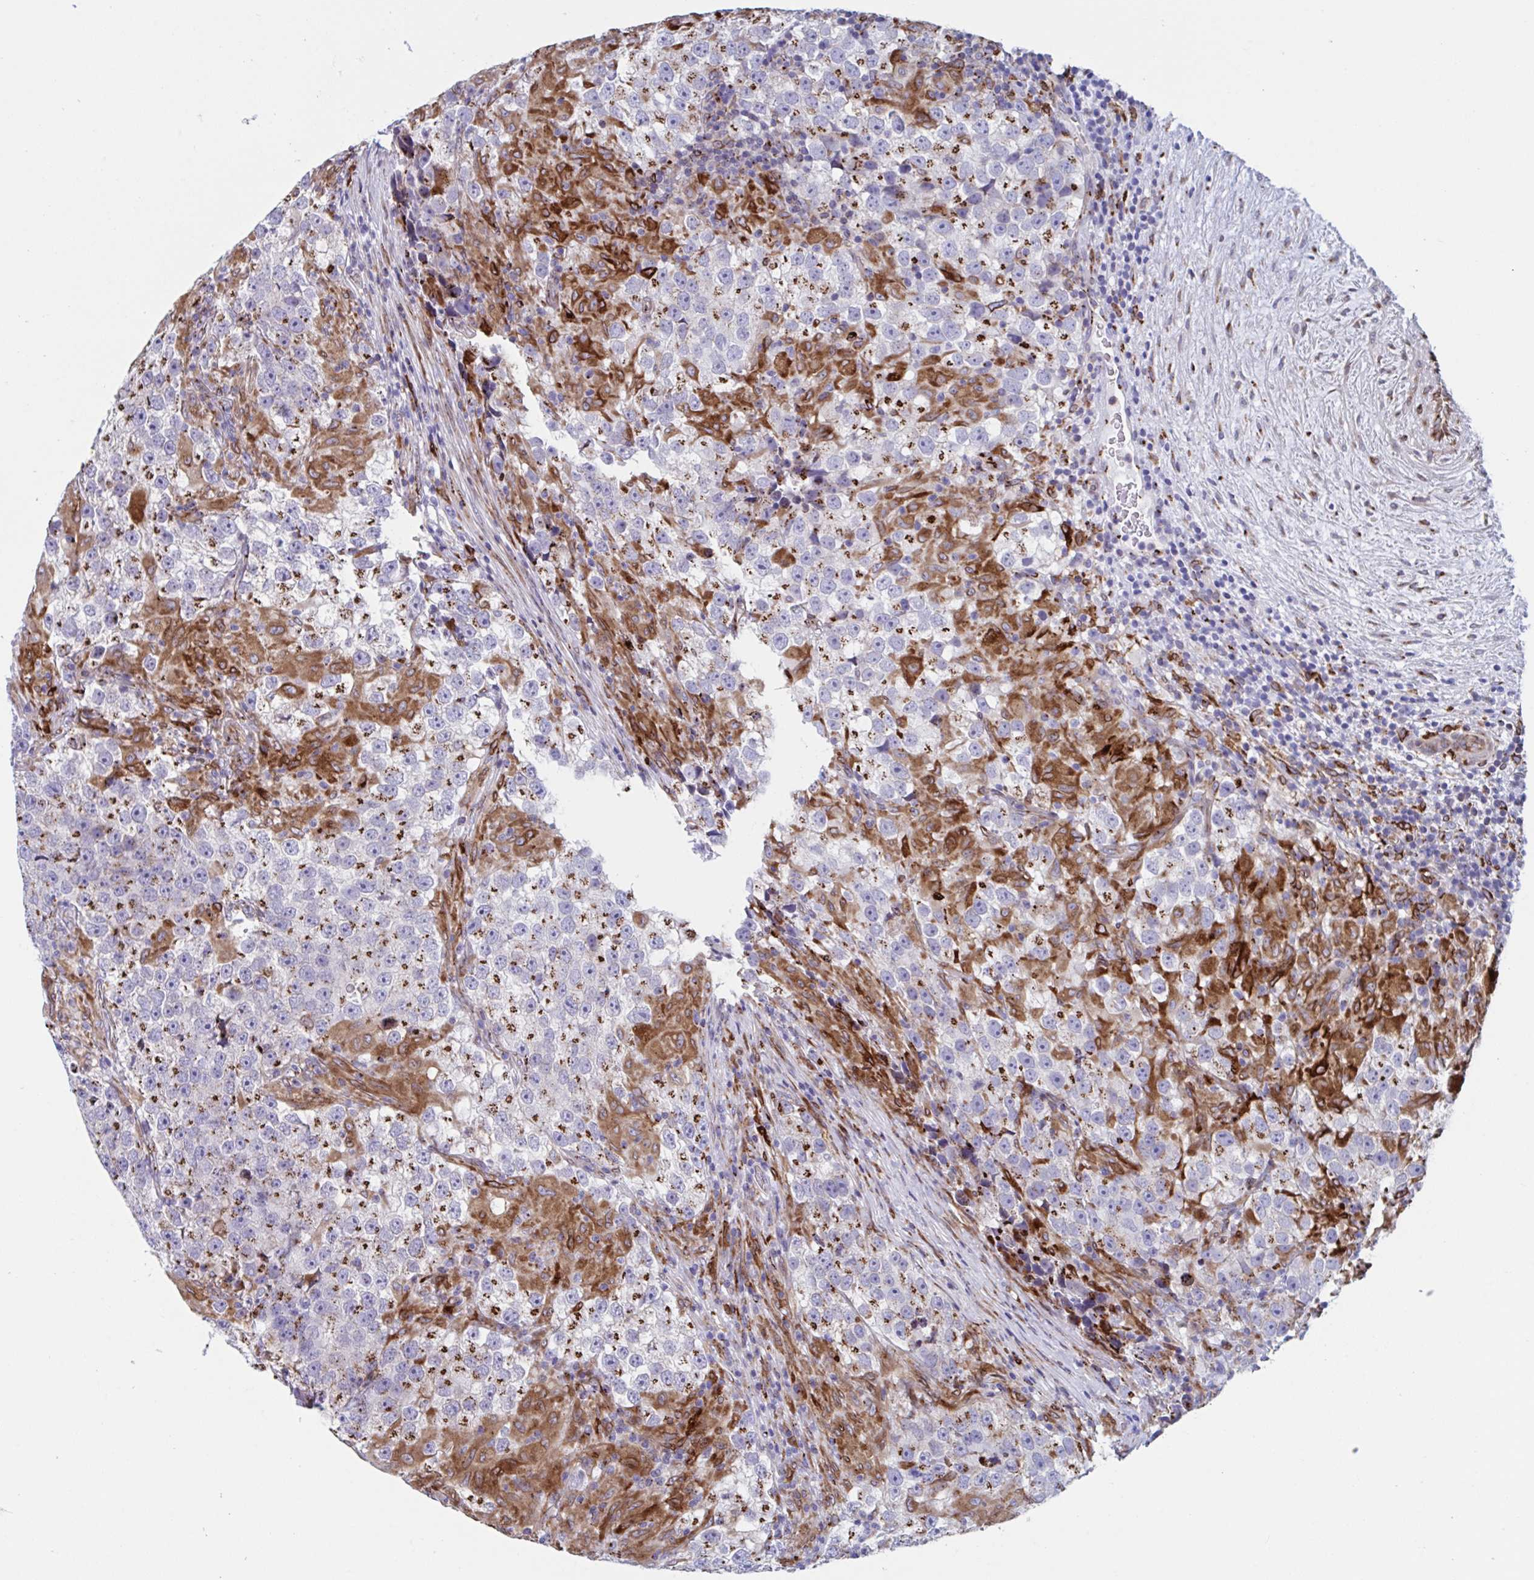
{"staining": {"intensity": "moderate", "quantity": ">75%", "location": "cytoplasmic/membranous"}, "tissue": "testis cancer", "cell_type": "Tumor cells", "image_type": "cancer", "snomed": [{"axis": "morphology", "description": "Seminoma, NOS"}, {"axis": "topography", "description": "Testis"}], "caption": "Moderate cytoplasmic/membranous staining is seen in approximately >75% of tumor cells in testis cancer. (DAB (3,3'-diaminobenzidine) IHC with brightfield microscopy, high magnification).", "gene": "RFK", "patient": {"sex": "male", "age": 46}}